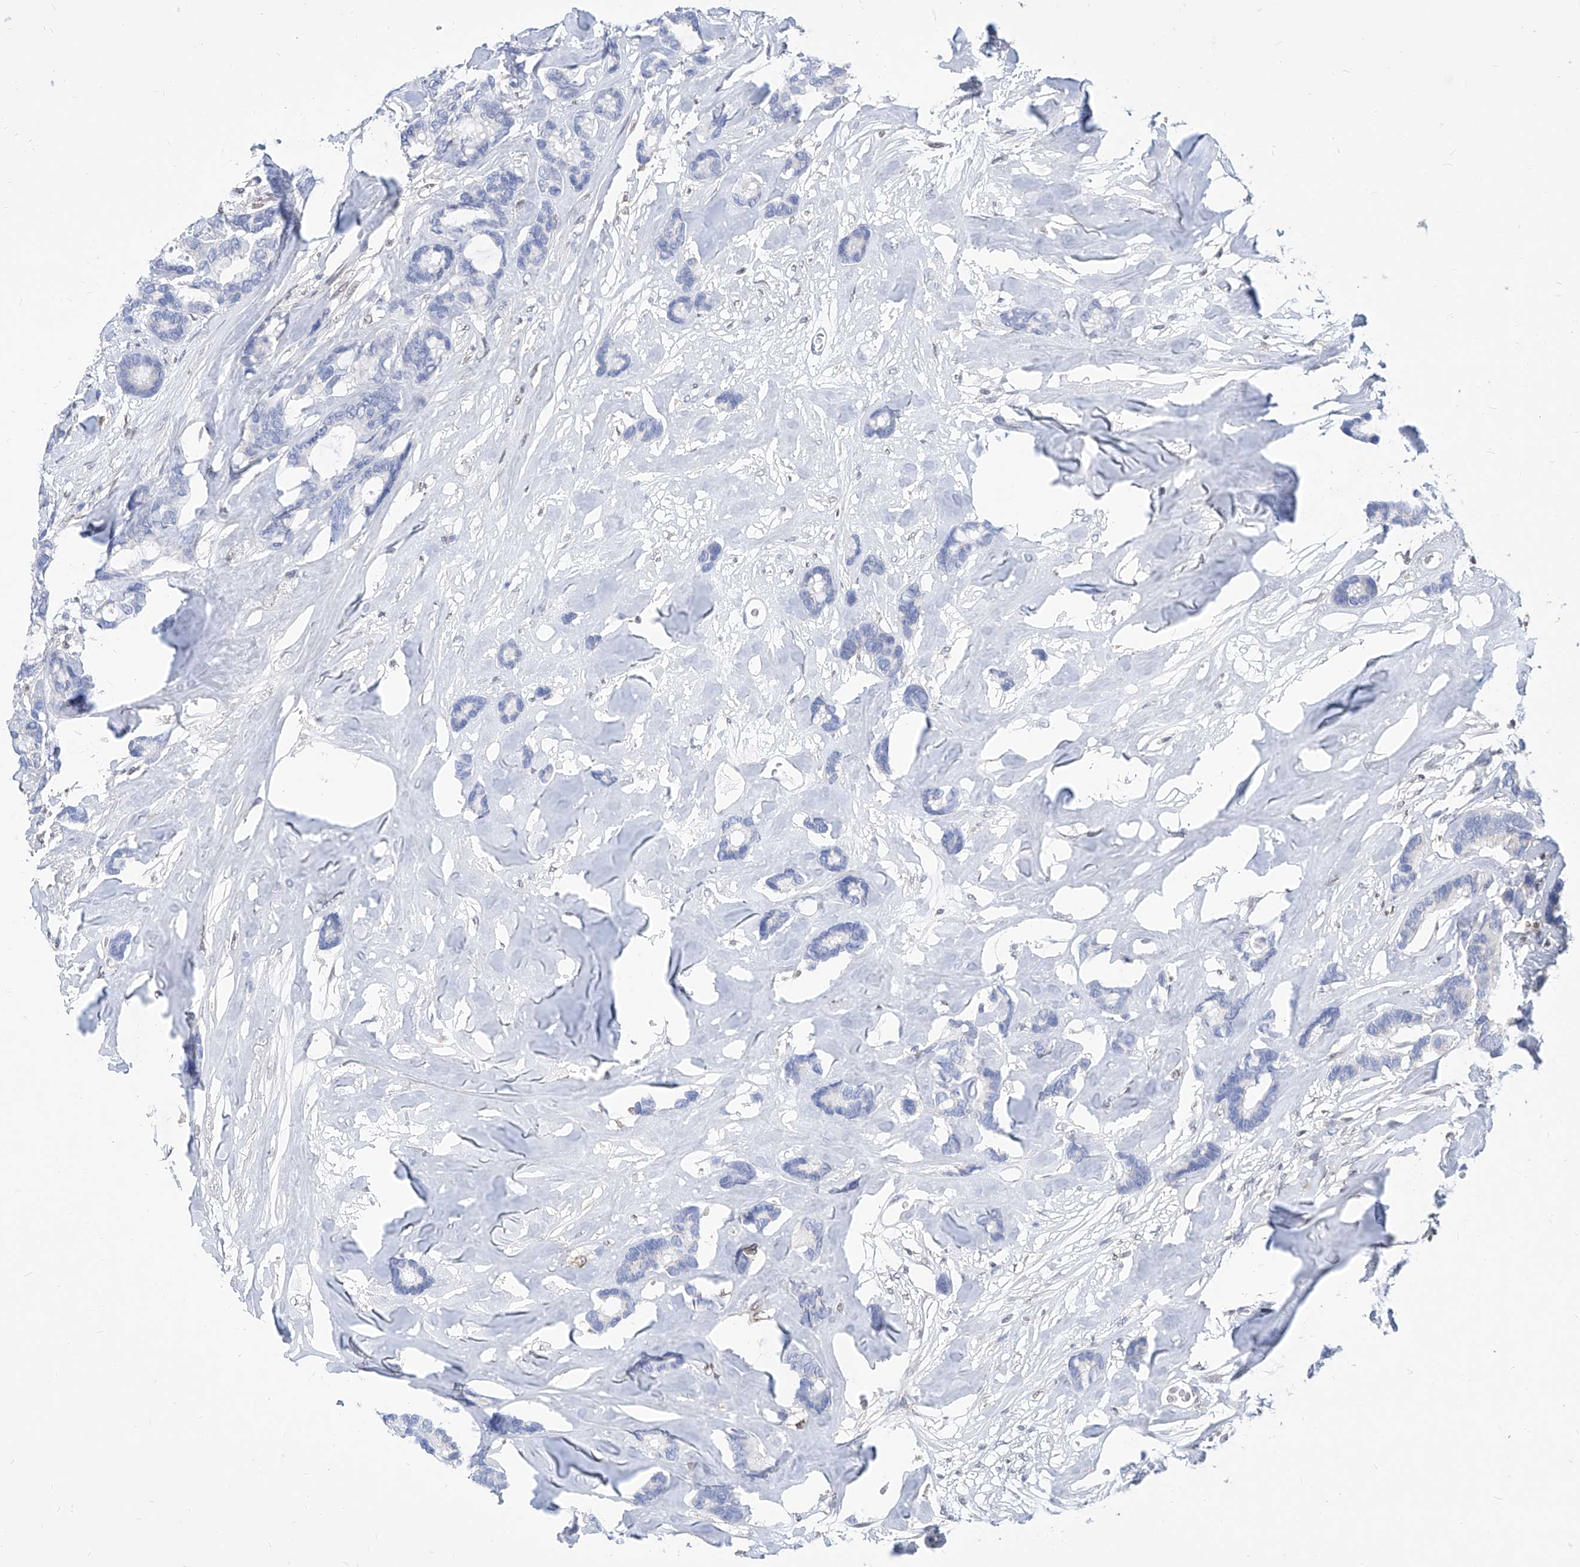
{"staining": {"intensity": "negative", "quantity": "none", "location": "none"}, "tissue": "breast cancer", "cell_type": "Tumor cells", "image_type": "cancer", "snomed": [{"axis": "morphology", "description": "Duct carcinoma"}, {"axis": "topography", "description": "Breast"}], "caption": "Immunohistochemistry histopathology image of neoplastic tissue: breast cancer stained with DAB (3,3'-diaminobenzidine) exhibits no significant protein staining in tumor cells. Nuclei are stained in blue.", "gene": "MX2", "patient": {"sex": "female", "age": 87}}